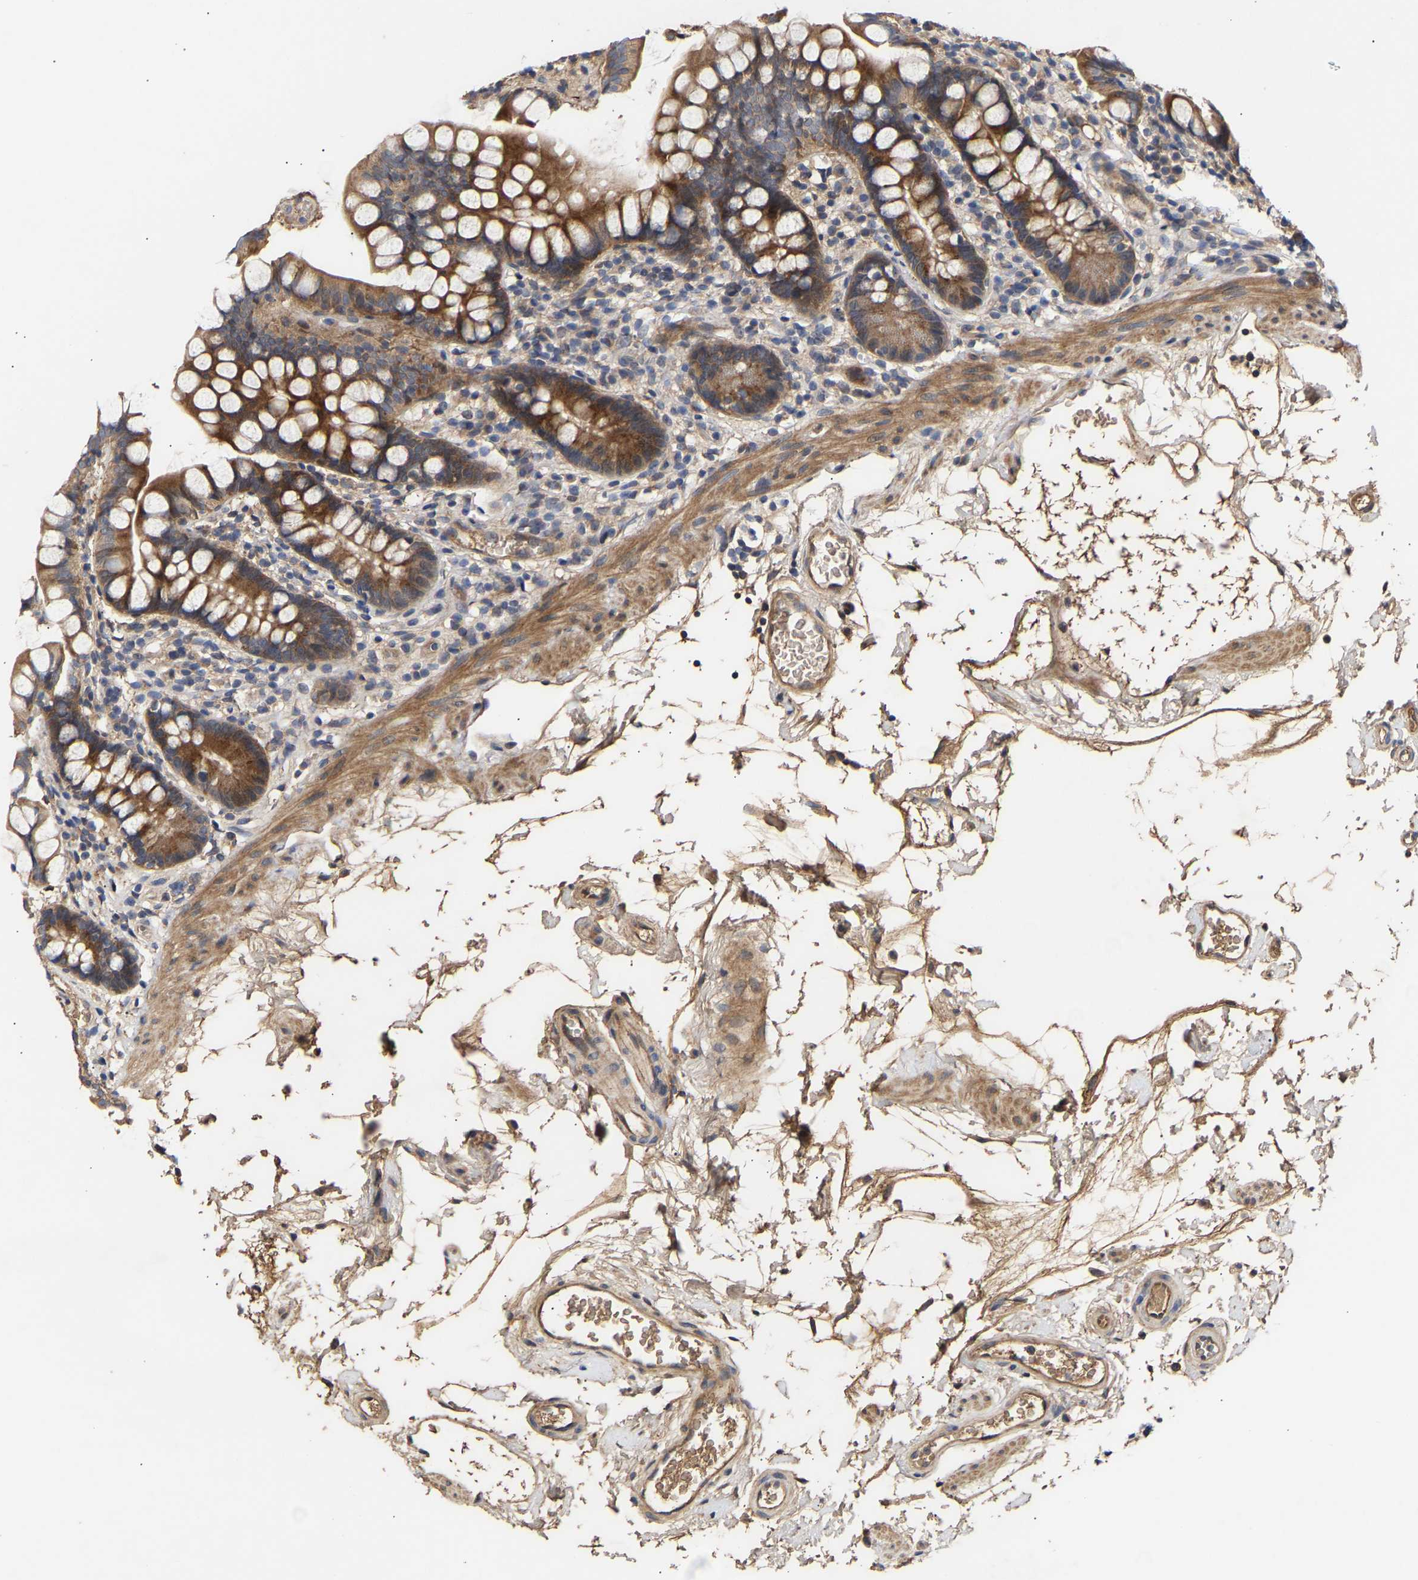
{"staining": {"intensity": "moderate", "quantity": ">75%", "location": "cytoplasmic/membranous"}, "tissue": "small intestine", "cell_type": "Glandular cells", "image_type": "normal", "snomed": [{"axis": "morphology", "description": "Normal tissue, NOS"}, {"axis": "topography", "description": "Small intestine"}], "caption": "Immunohistochemical staining of benign human small intestine displays moderate cytoplasmic/membranous protein staining in about >75% of glandular cells.", "gene": "KASH5", "patient": {"sex": "female", "age": 84}}